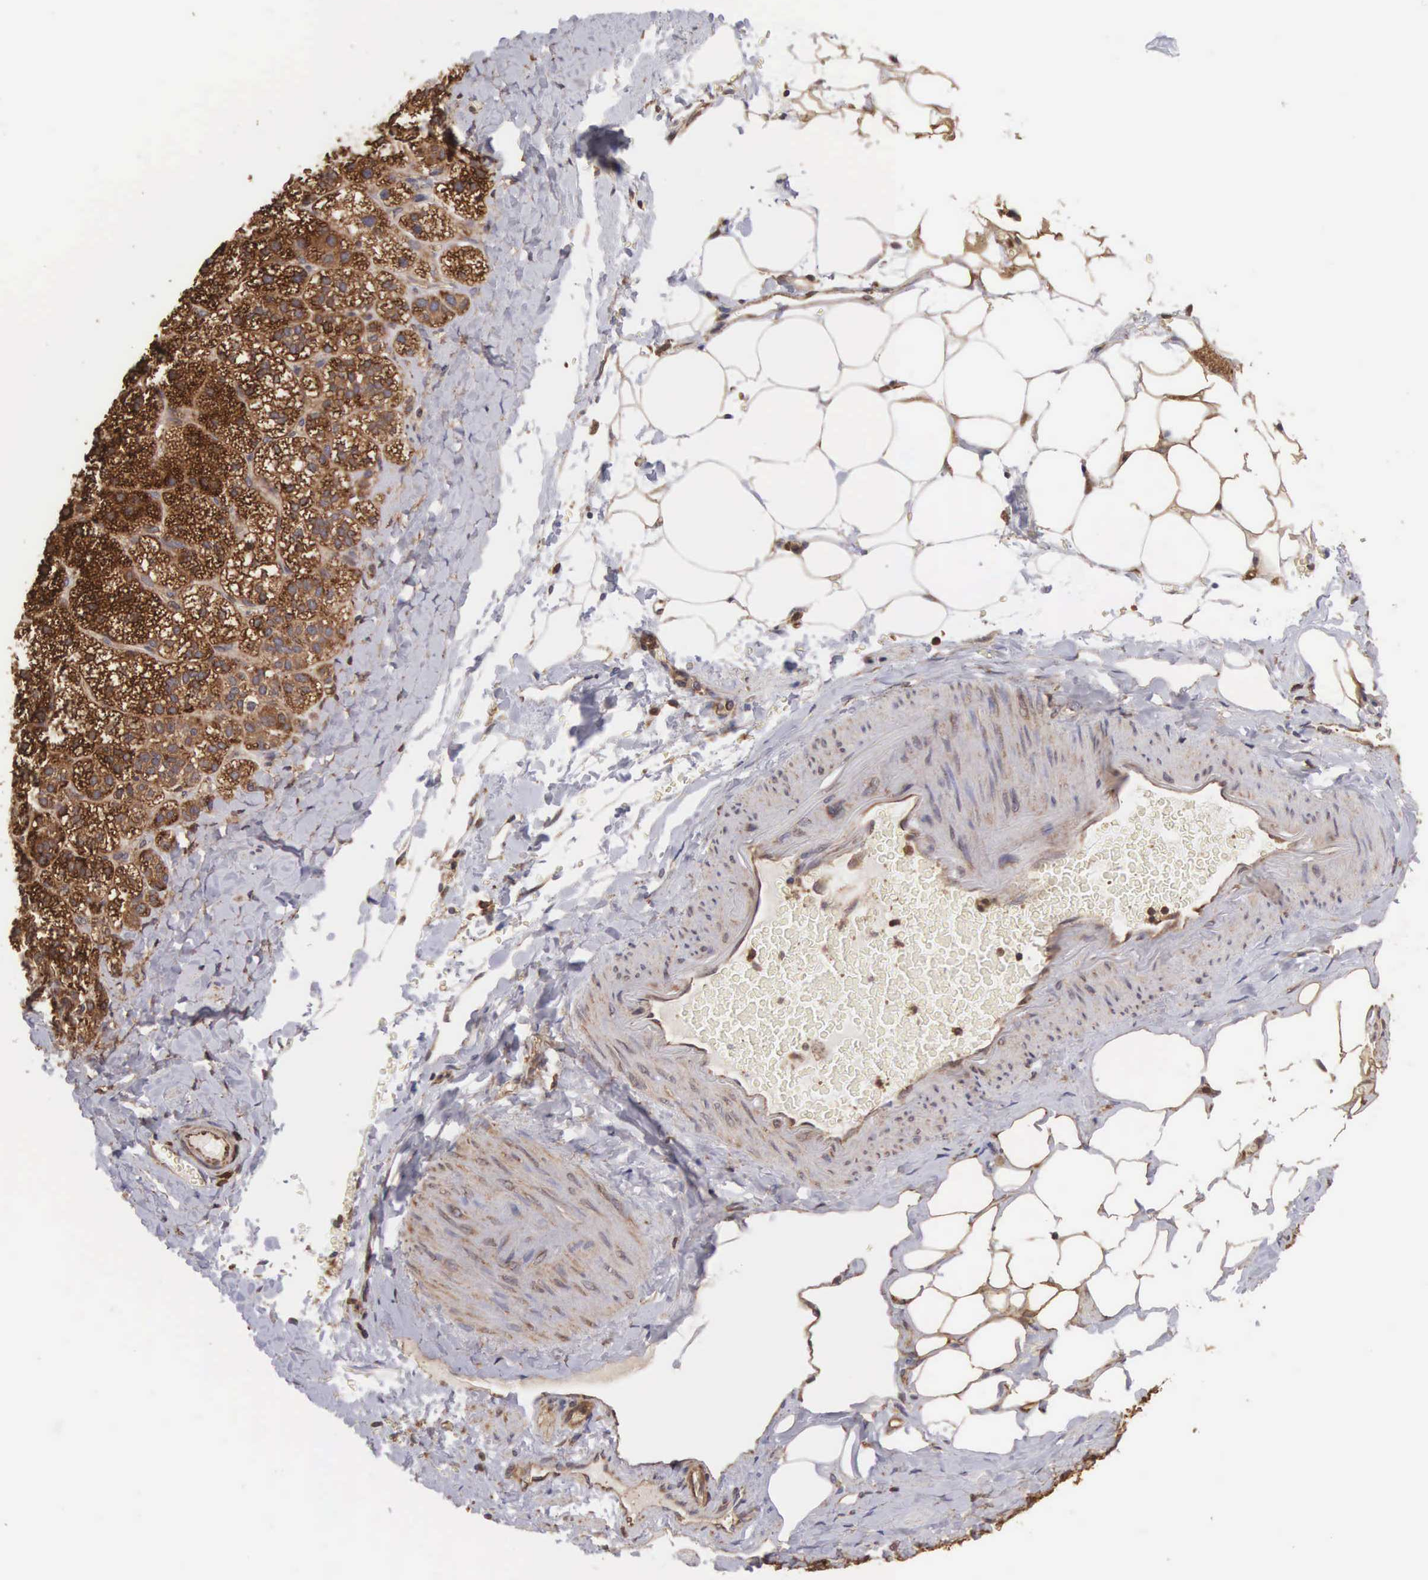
{"staining": {"intensity": "strong", "quantity": ">75%", "location": "cytoplasmic/membranous"}, "tissue": "adrenal gland", "cell_type": "Glandular cells", "image_type": "normal", "snomed": [{"axis": "morphology", "description": "Normal tissue, NOS"}, {"axis": "topography", "description": "Adrenal gland"}], "caption": "High-power microscopy captured an immunohistochemistry (IHC) micrograph of unremarkable adrenal gland, revealing strong cytoplasmic/membranous staining in approximately >75% of glandular cells.", "gene": "DHRS1", "patient": {"sex": "male", "age": 53}}